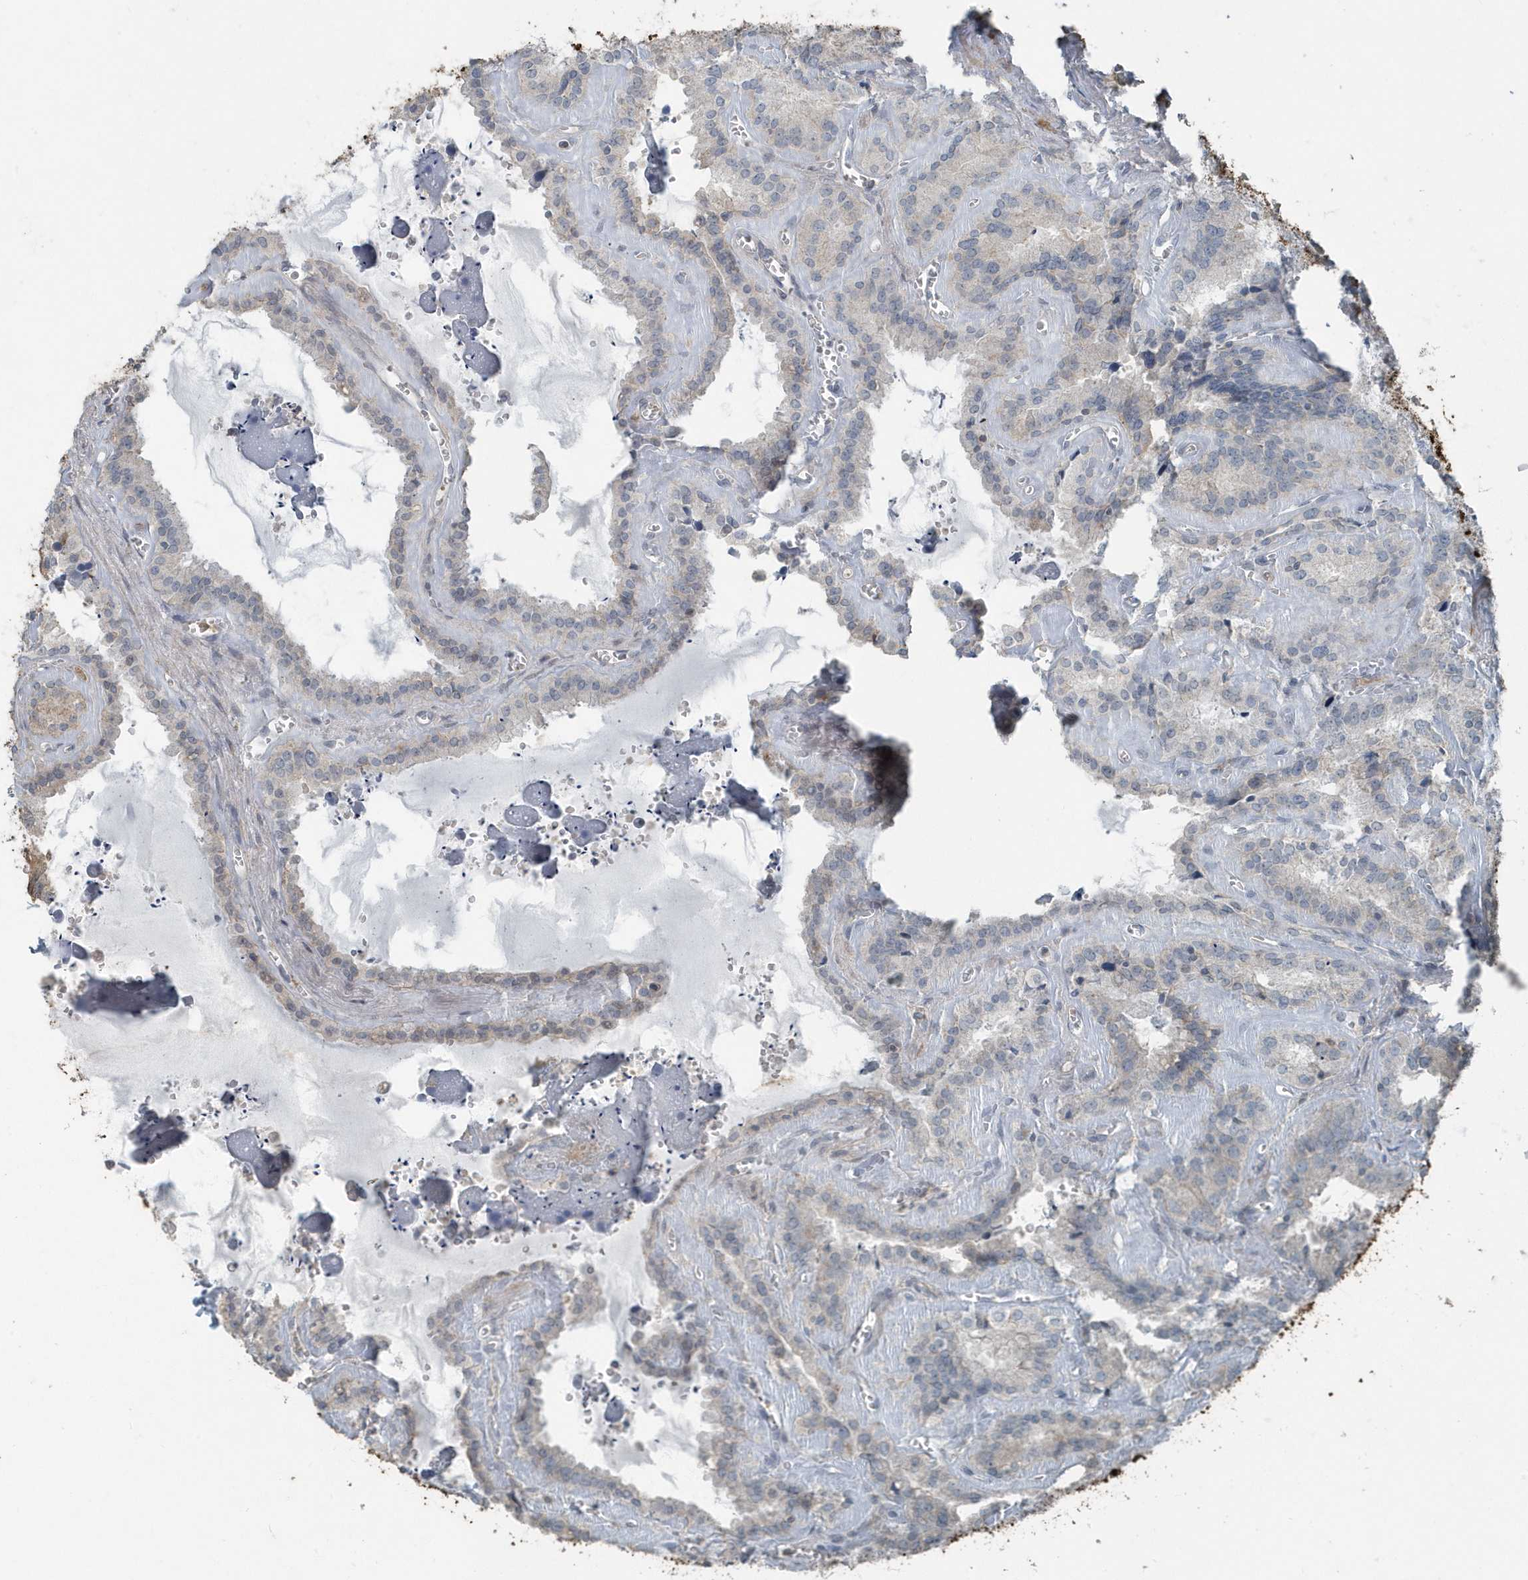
{"staining": {"intensity": "negative", "quantity": "none", "location": "none"}, "tissue": "seminal vesicle", "cell_type": "Glandular cells", "image_type": "normal", "snomed": [{"axis": "morphology", "description": "Normal tissue, NOS"}, {"axis": "topography", "description": "Prostate"}, {"axis": "topography", "description": "Seminal veicle"}], "caption": "Immunohistochemistry (IHC) histopathology image of benign seminal vesicle: human seminal vesicle stained with DAB (3,3'-diaminobenzidine) reveals no significant protein positivity in glandular cells. (Stains: DAB (3,3'-diaminobenzidine) immunohistochemistry with hematoxylin counter stain, Microscopy: brightfield microscopy at high magnification).", "gene": "ACTC1", "patient": {"sex": "male", "age": 59}}